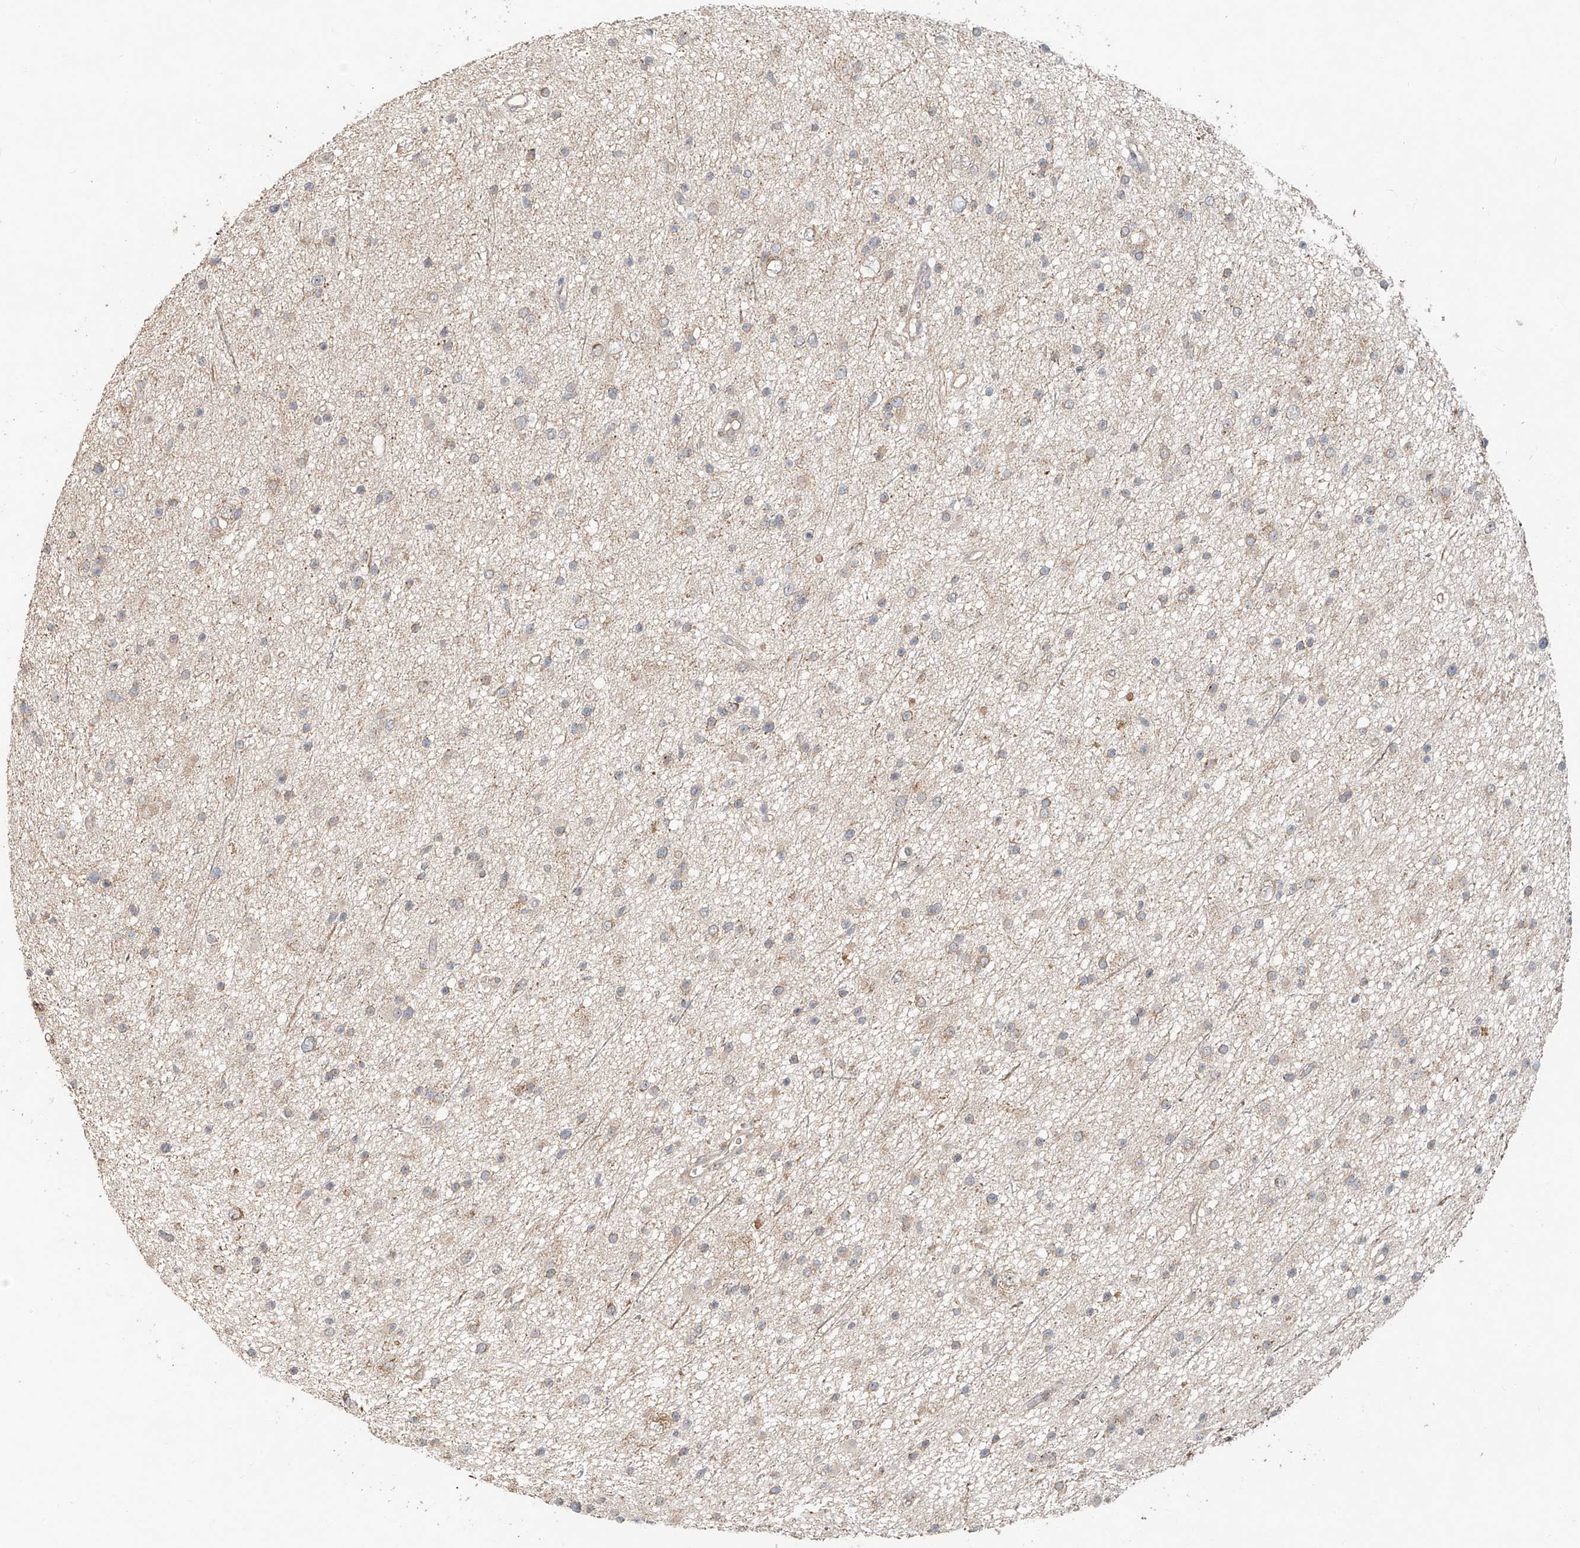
{"staining": {"intensity": "negative", "quantity": "none", "location": "none"}, "tissue": "glioma", "cell_type": "Tumor cells", "image_type": "cancer", "snomed": [{"axis": "morphology", "description": "Glioma, malignant, Low grade"}, {"axis": "topography", "description": "Cerebral cortex"}], "caption": "Tumor cells show no significant protein expression in low-grade glioma (malignant).", "gene": "TMEM61", "patient": {"sex": "female", "age": 39}}